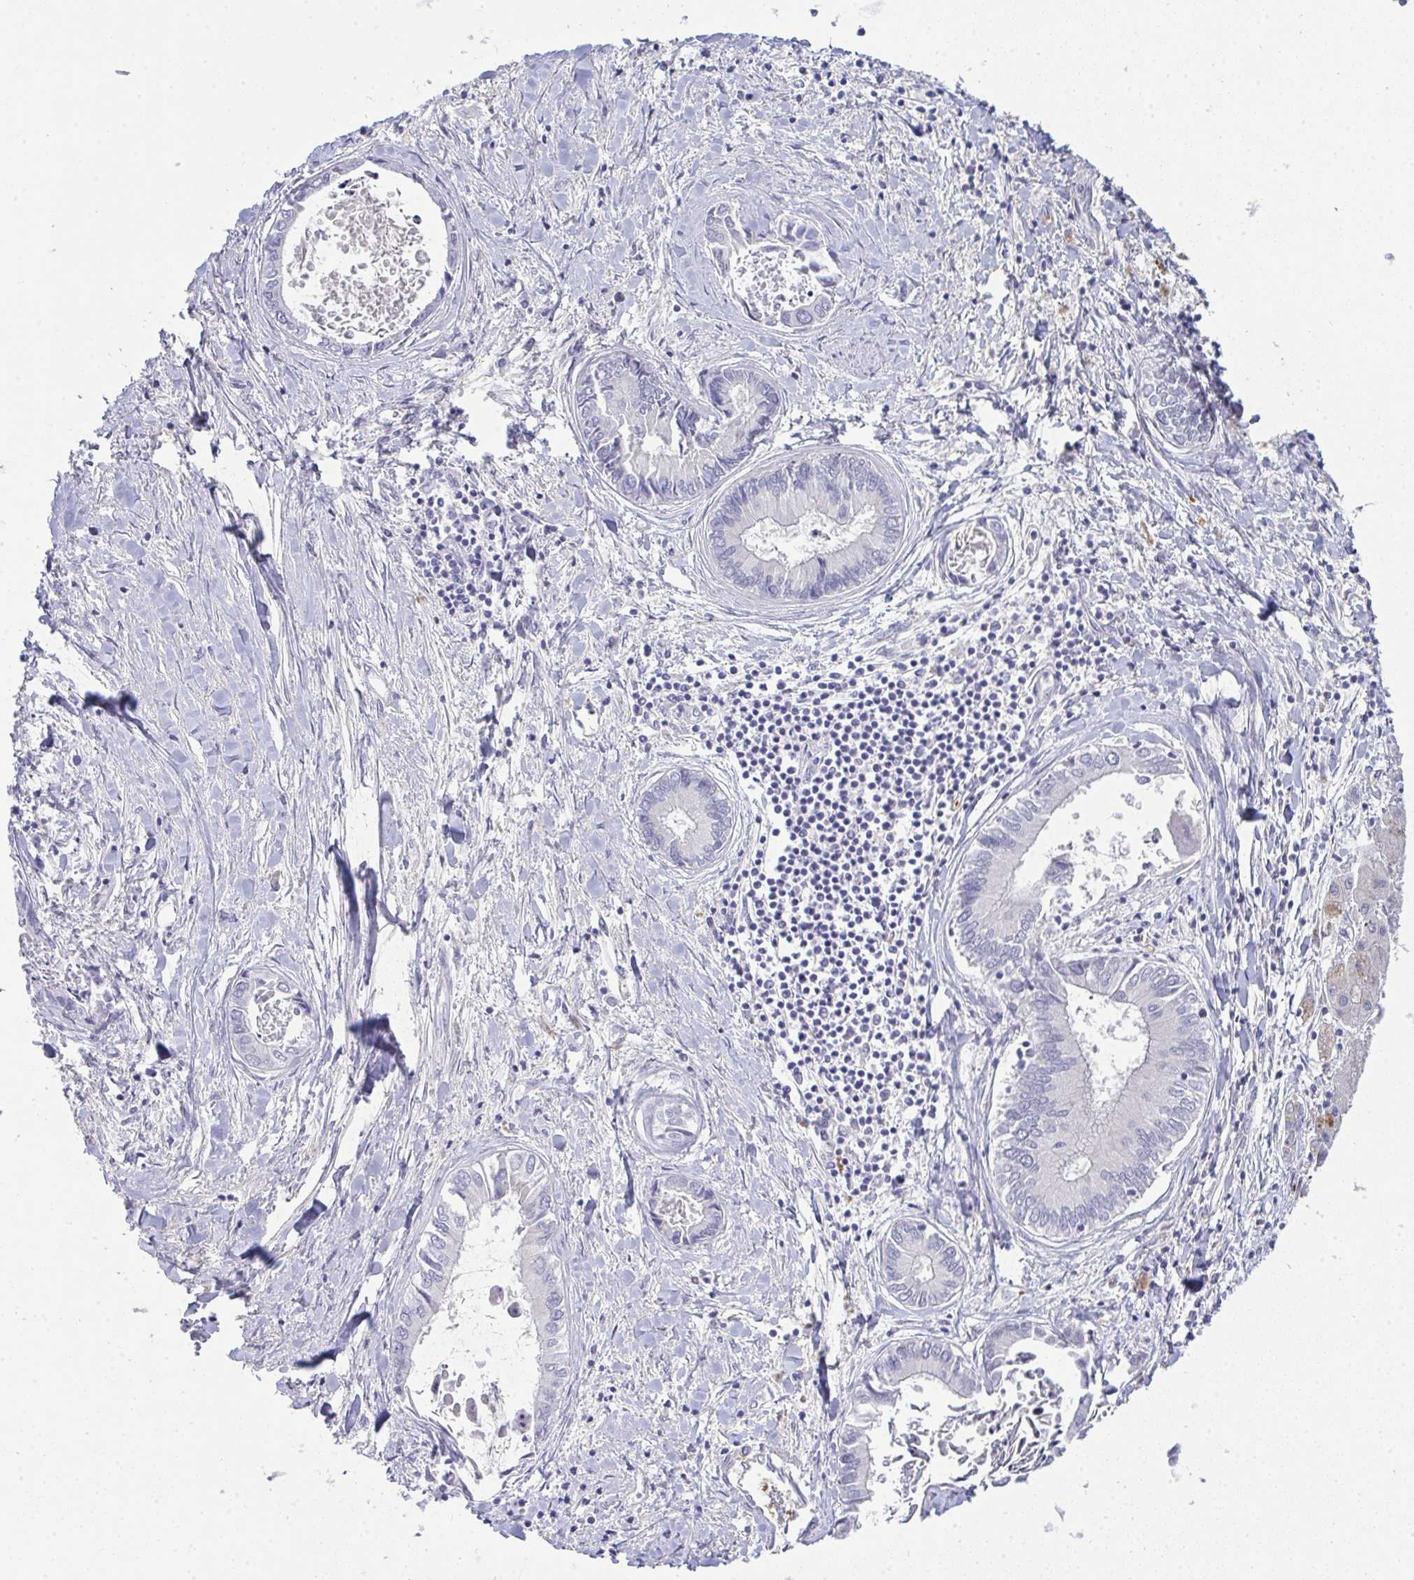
{"staining": {"intensity": "negative", "quantity": "none", "location": "none"}, "tissue": "liver cancer", "cell_type": "Tumor cells", "image_type": "cancer", "snomed": [{"axis": "morphology", "description": "Cholangiocarcinoma"}, {"axis": "topography", "description": "Liver"}], "caption": "Tumor cells are negative for brown protein staining in liver cholangiocarcinoma. (IHC, brightfield microscopy, high magnification).", "gene": "SPTB", "patient": {"sex": "male", "age": 66}}